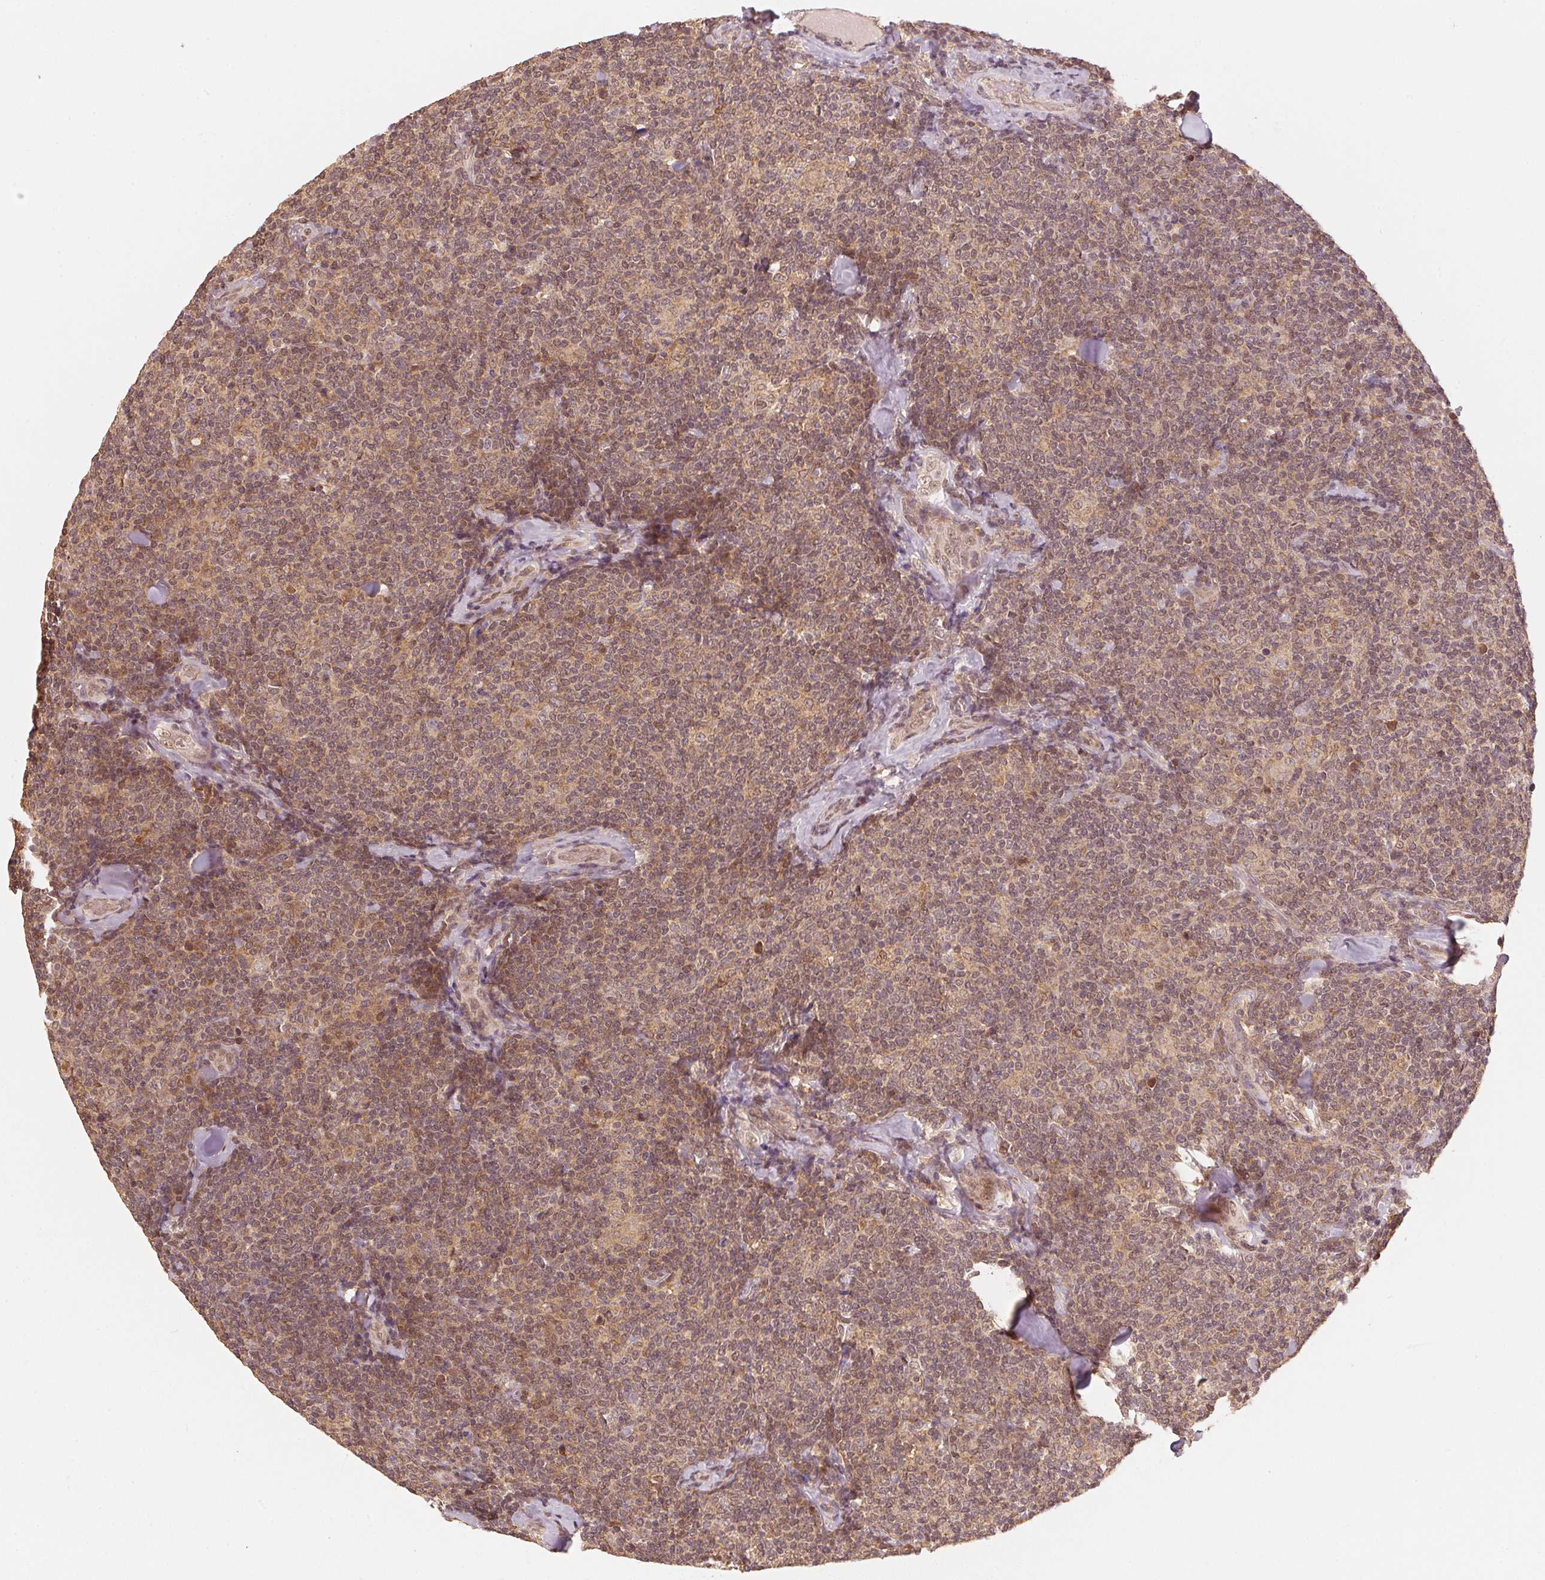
{"staining": {"intensity": "weak", "quantity": ">75%", "location": "cytoplasmic/membranous,nuclear"}, "tissue": "lymphoma", "cell_type": "Tumor cells", "image_type": "cancer", "snomed": [{"axis": "morphology", "description": "Malignant lymphoma, non-Hodgkin's type, Low grade"}, {"axis": "topography", "description": "Lymph node"}], "caption": "Weak cytoplasmic/membranous and nuclear protein expression is identified in approximately >75% of tumor cells in lymphoma. The protein is stained brown, and the nuclei are stained in blue (DAB IHC with brightfield microscopy, high magnification).", "gene": "C2orf73", "patient": {"sex": "female", "age": 56}}